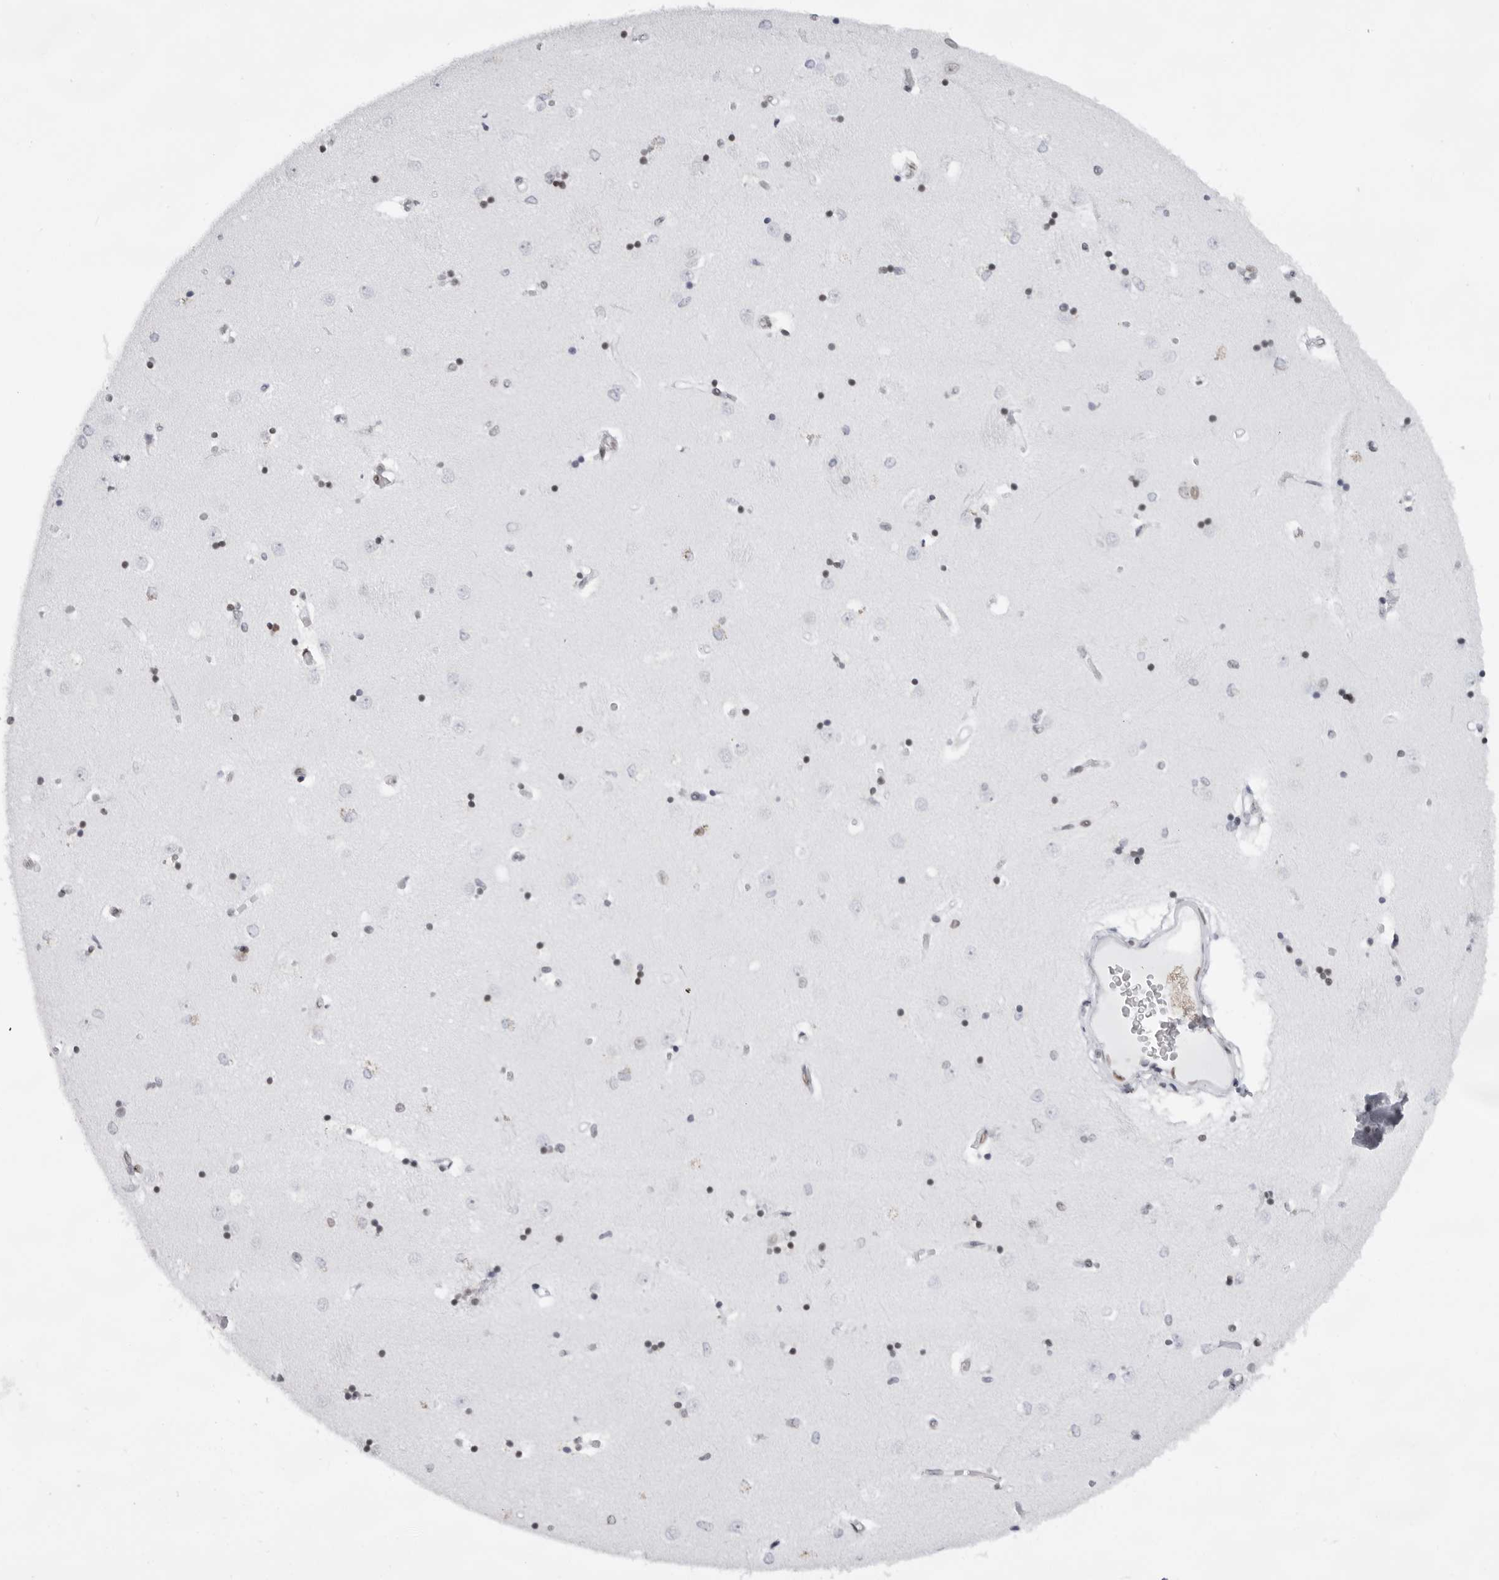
{"staining": {"intensity": "moderate", "quantity": "25%-75%", "location": "nuclear"}, "tissue": "caudate", "cell_type": "Glial cells", "image_type": "normal", "snomed": [{"axis": "morphology", "description": "Normal tissue, NOS"}, {"axis": "topography", "description": "Lateral ventricle wall"}], "caption": "High-power microscopy captured an immunohistochemistry image of benign caudate, revealing moderate nuclear positivity in approximately 25%-75% of glial cells. The protein of interest is stained brown, and the nuclei are stained in blue (DAB (3,3'-diaminobenzidine) IHC with brightfield microscopy, high magnification).", "gene": "IRF2BP2", "patient": {"sex": "male", "age": 45}}